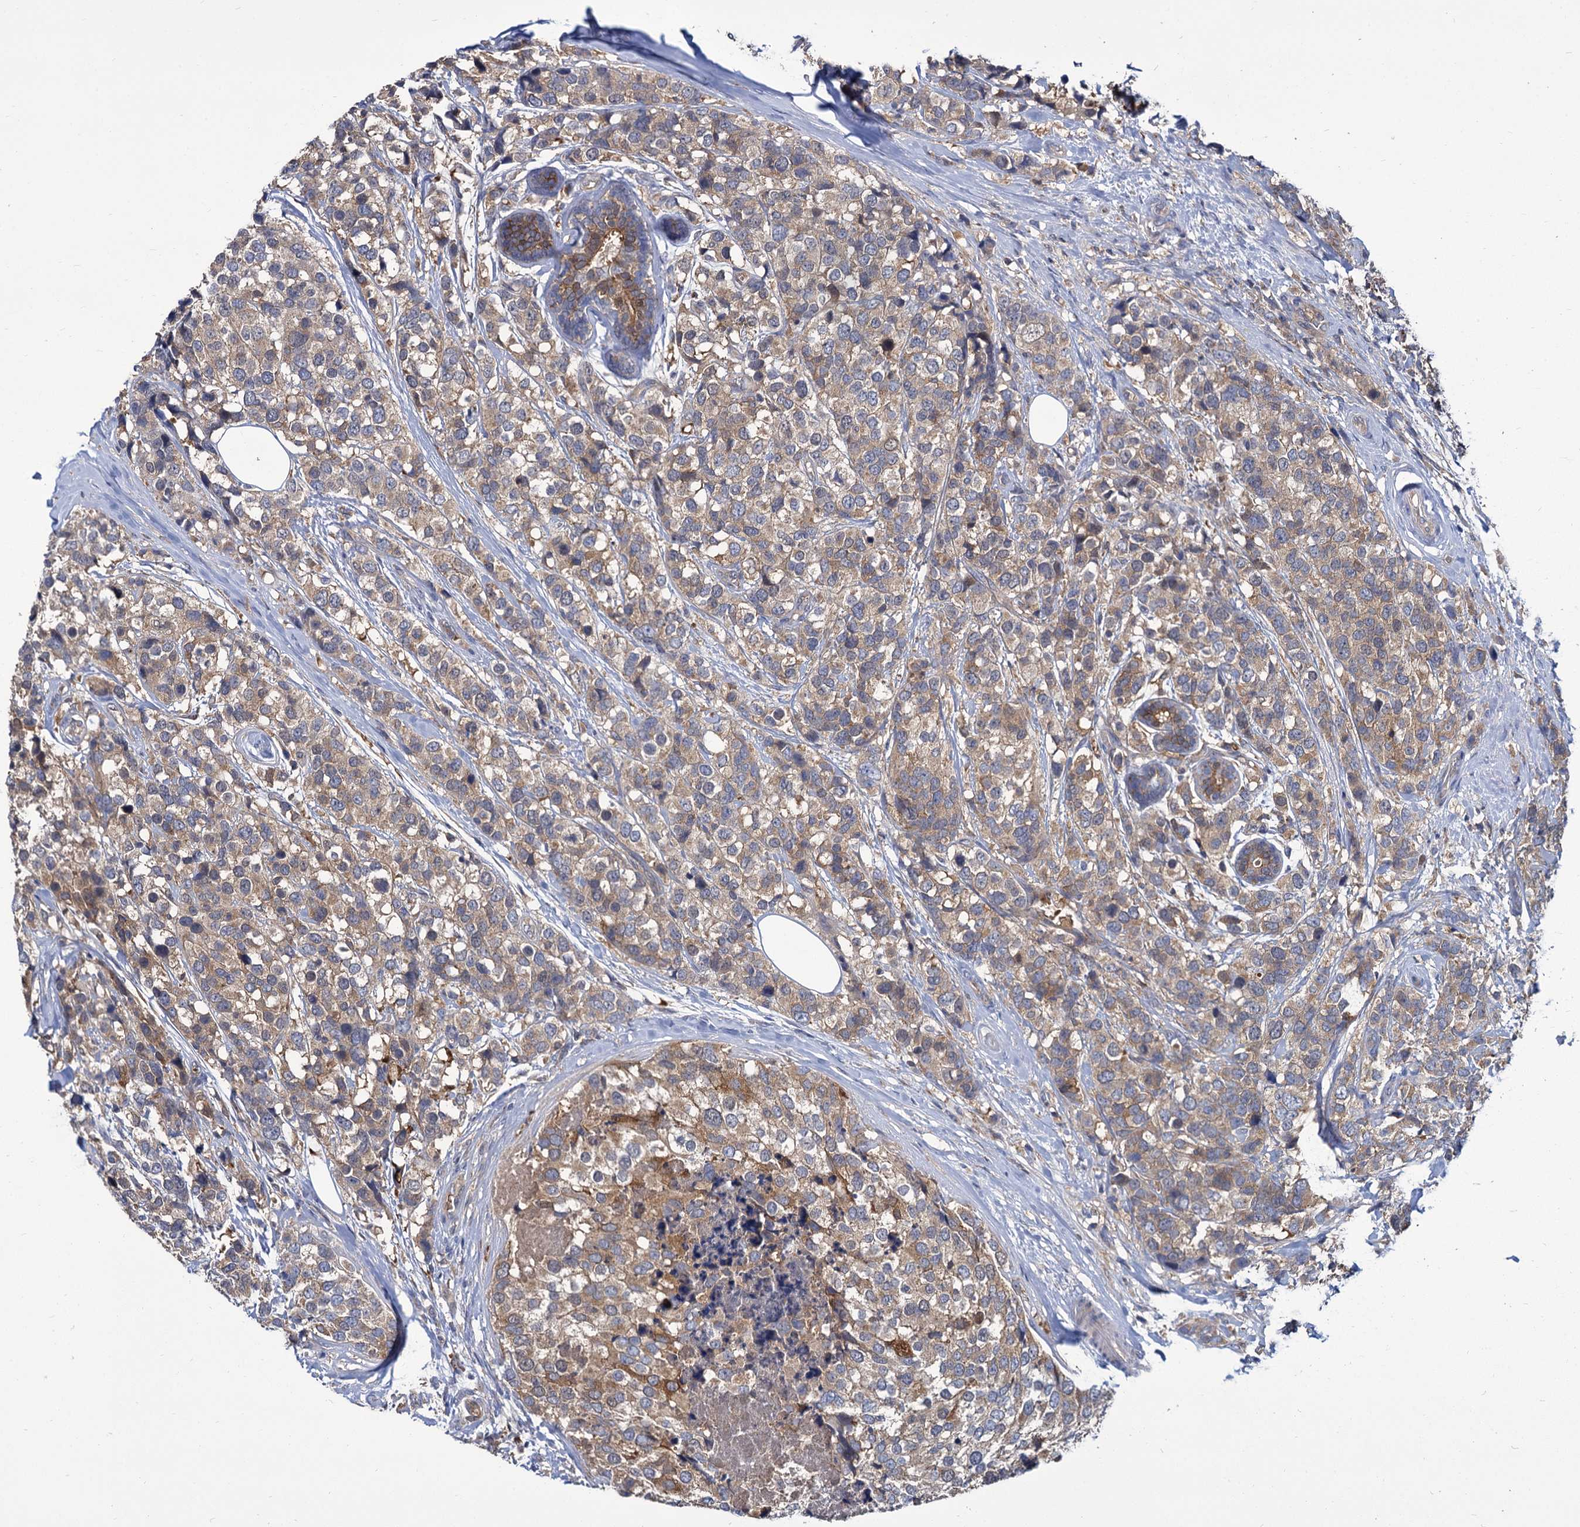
{"staining": {"intensity": "moderate", "quantity": ">75%", "location": "cytoplasmic/membranous"}, "tissue": "breast cancer", "cell_type": "Tumor cells", "image_type": "cancer", "snomed": [{"axis": "morphology", "description": "Lobular carcinoma"}, {"axis": "topography", "description": "Breast"}], "caption": "Immunohistochemical staining of breast lobular carcinoma demonstrates medium levels of moderate cytoplasmic/membranous protein positivity in about >75% of tumor cells.", "gene": "GCLC", "patient": {"sex": "female", "age": 59}}